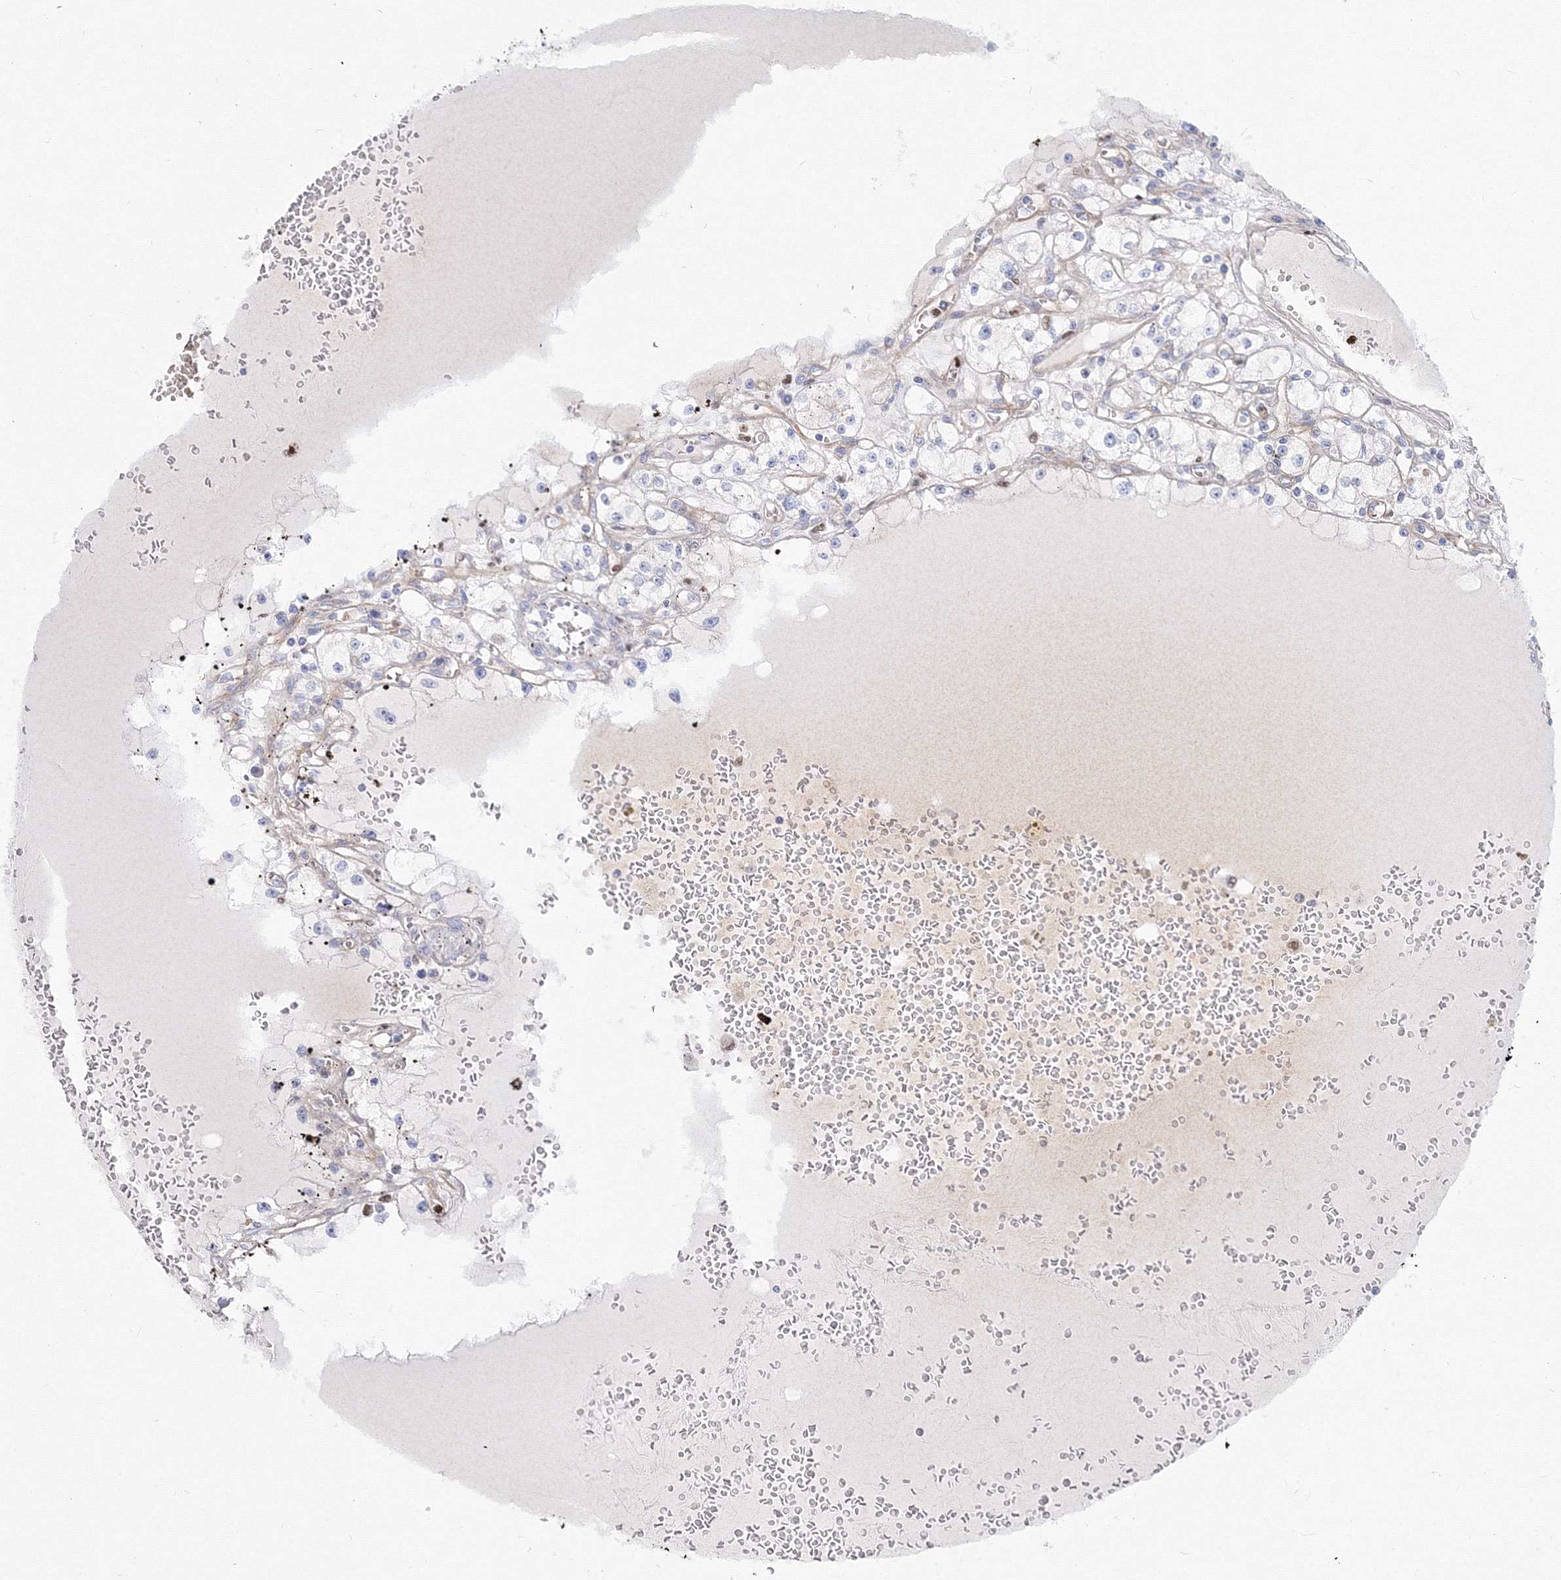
{"staining": {"intensity": "negative", "quantity": "none", "location": "none"}, "tissue": "renal cancer", "cell_type": "Tumor cells", "image_type": "cancer", "snomed": [{"axis": "morphology", "description": "Adenocarcinoma, NOS"}, {"axis": "topography", "description": "Kidney"}], "caption": "DAB immunohistochemical staining of human renal adenocarcinoma reveals no significant staining in tumor cells.", "gene": "C11orf52", "patient": {"sex": "male", "age": 56}}